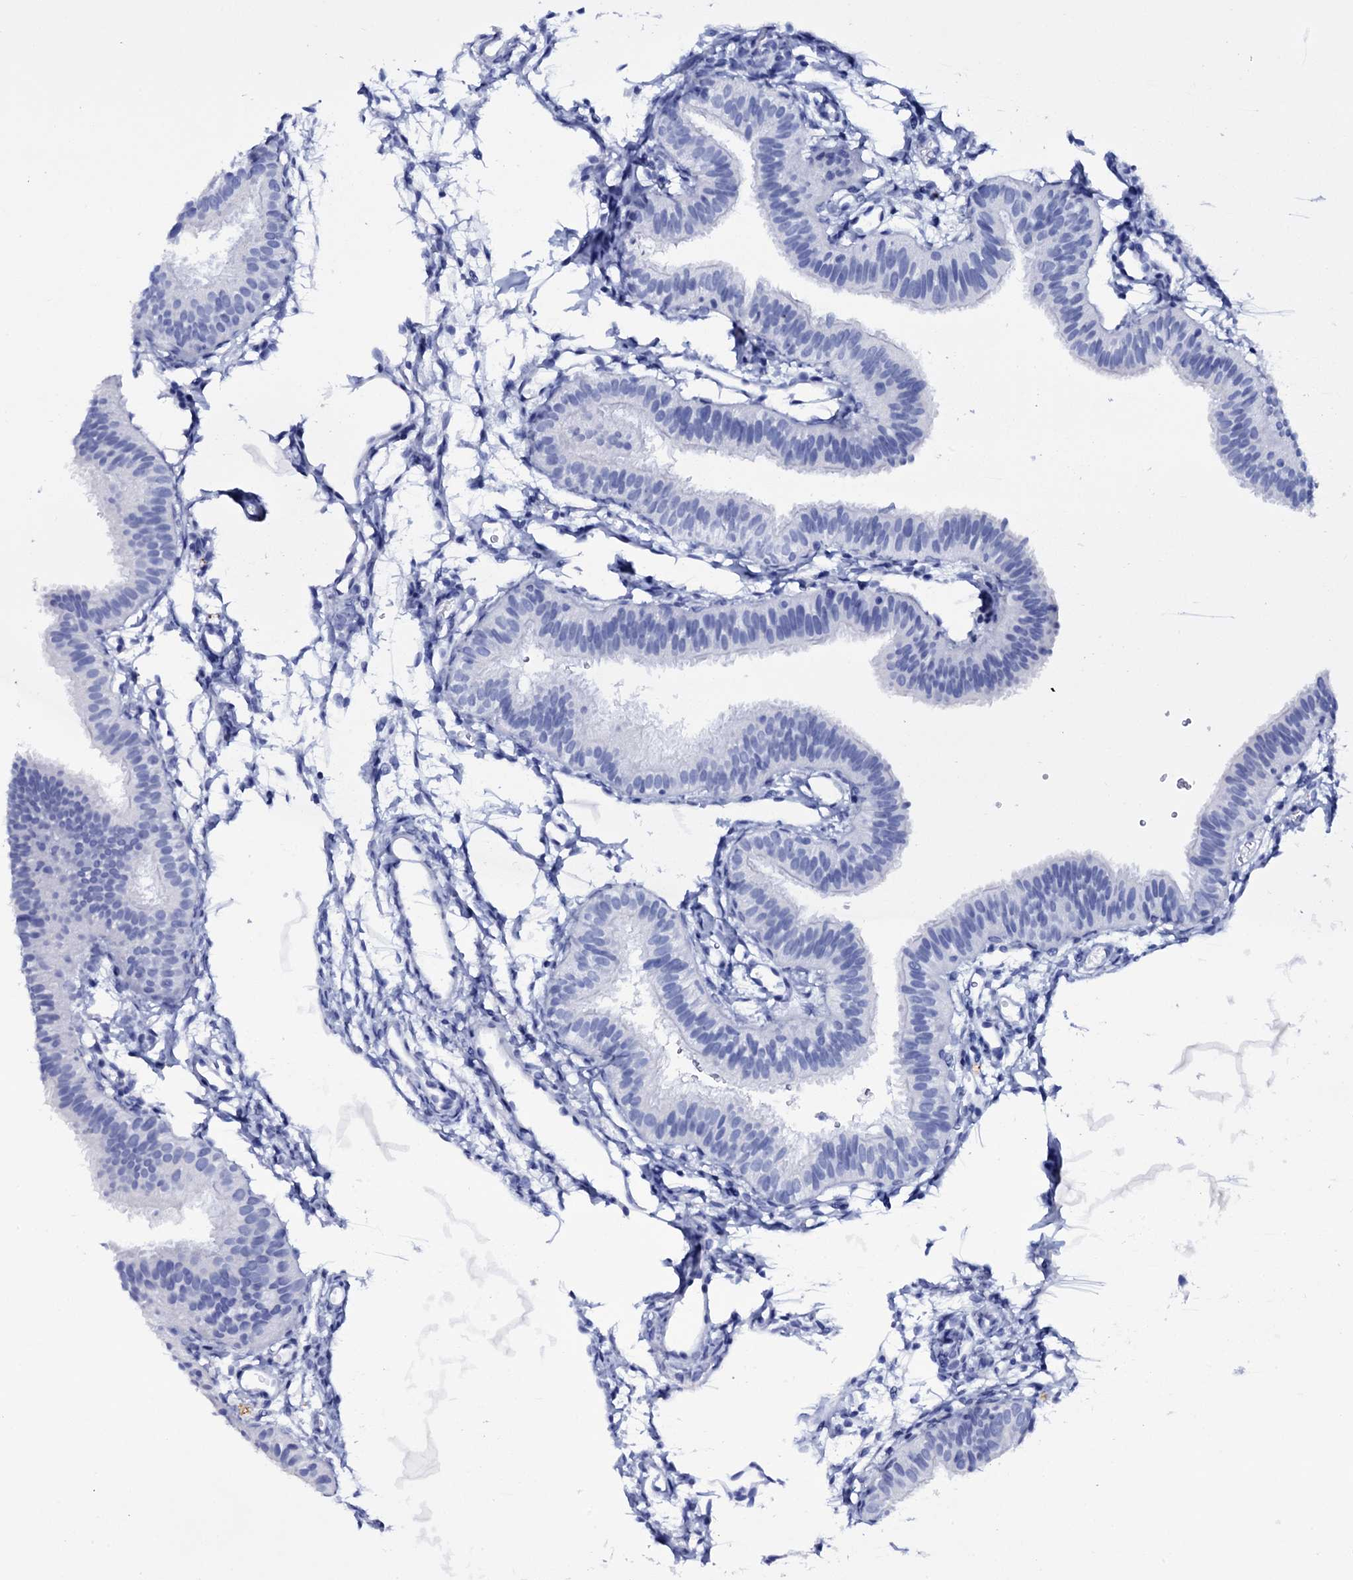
{"staining": {"intensity": "negative", "quantity": "none", "location": "none"}, "tissue": "fallopian tube", "cell_type": "Glandular cells", "image_type": "normal", "snomed": [{"axis": "morphology", "description": "Normal tissue, NOS"}, {"axis": "topography", "description": "Fallopian tube"}], "caption": "Photomicrograph shows no protein staining in glandular cells of normal fallopian tube.", "gene": "ITPRID2", "patient": {"sex": "female", "age": 35}}